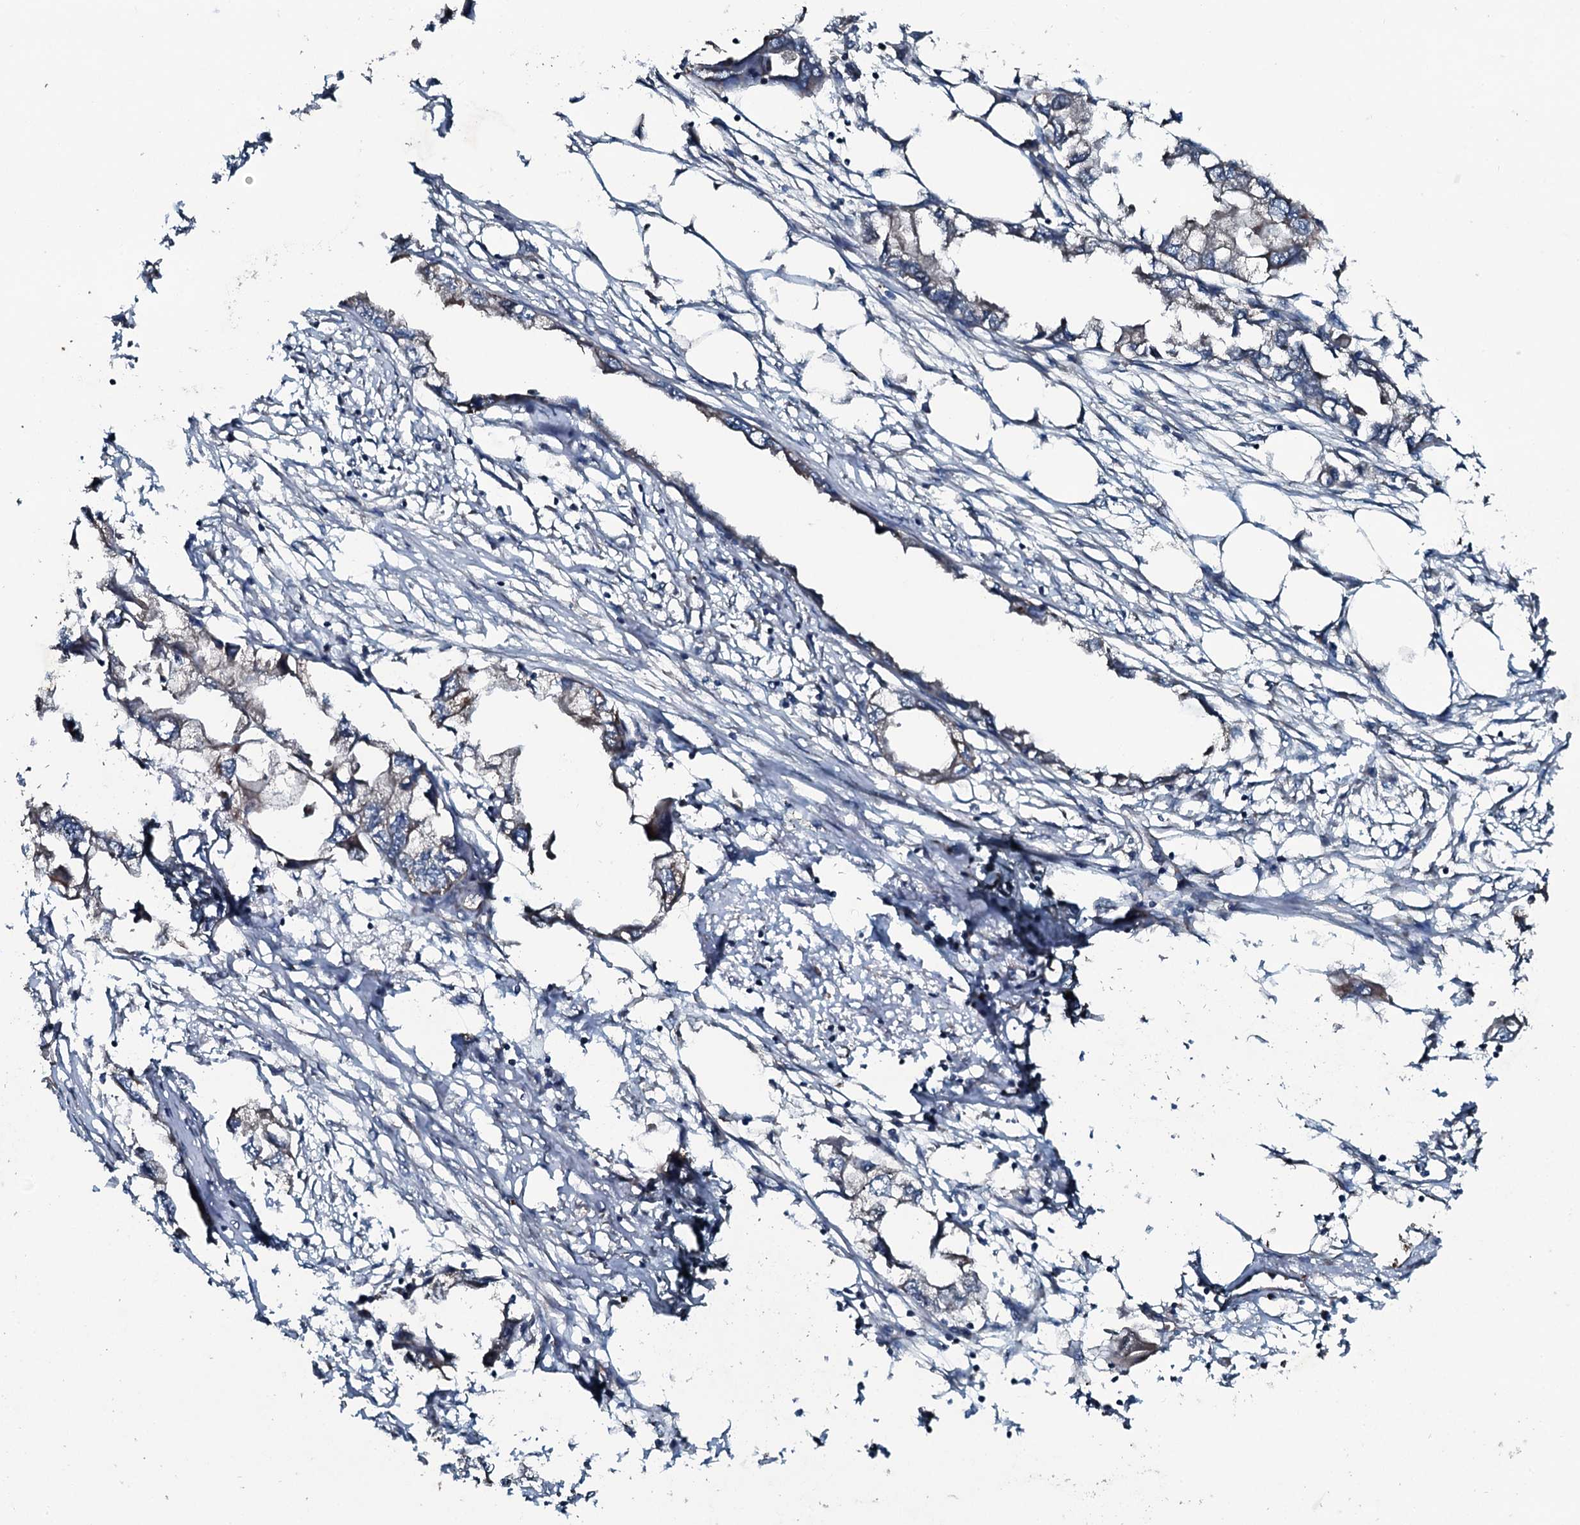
{"staining": {"intensity": "negative", "quantity": "none", "location": "none"}, "tissue": "endometrial cancer", "cell_type": "Tumor cells", "image_type": "cancer", "snomed": [{"axis": "morphology", "description": "Adenocarcinoma, NOS"}, {"axis": "morphology", "description": "Adenocarcinoma, metastatic, NOS"}, {"axis": "topography", "description": "Adipose tissue"}, {"axis": "topography", "description": "Endometrium"}], "caption": "This is an immunohistochemistry (IHC) photomicrograph of endometrial adenocarcinoma. There is no staining in tumor cells.", "gene": "TRIM7", "patient": {"sex": "female", "age": 67}}